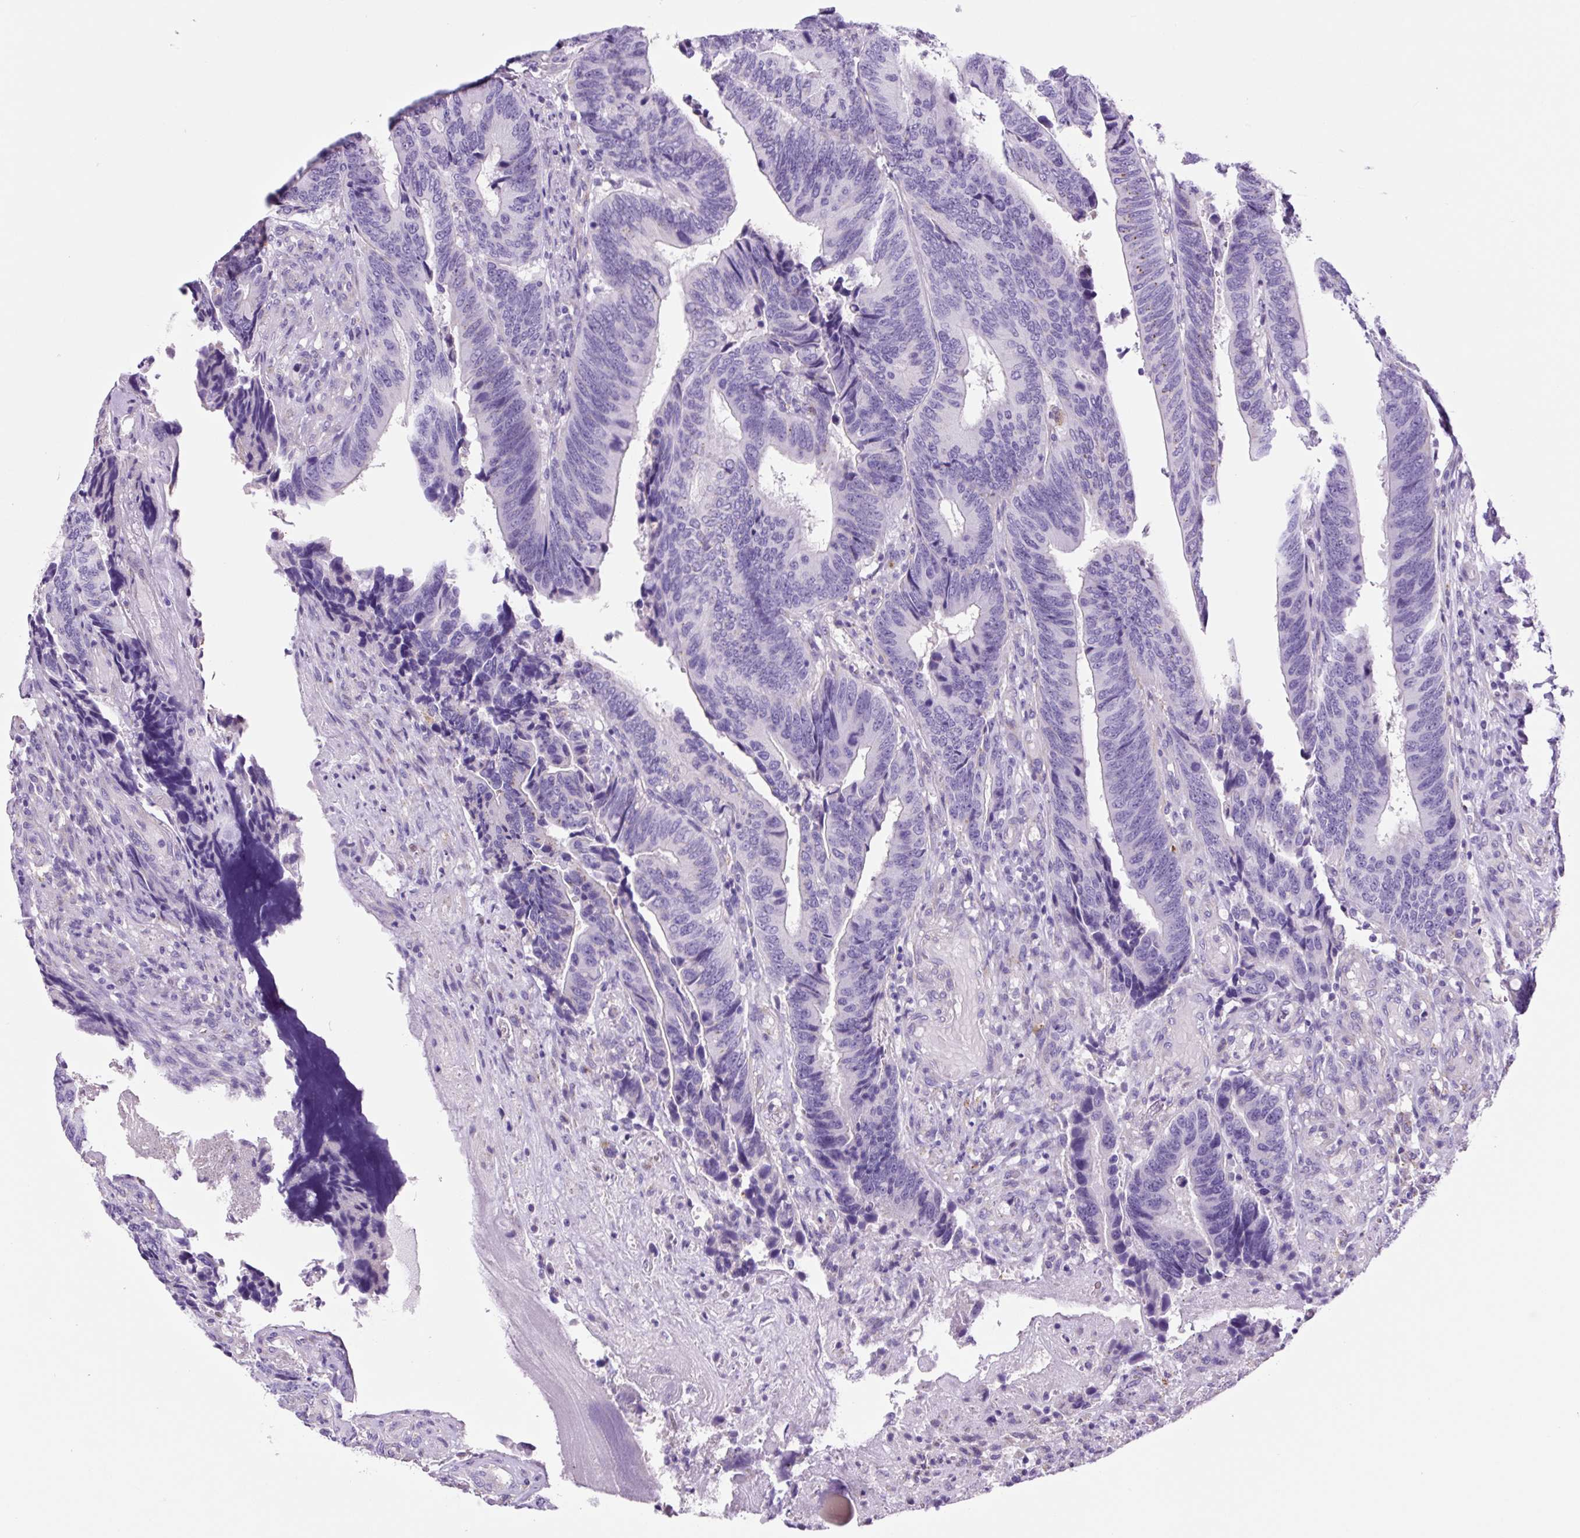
{"staining": {"intensity": "negative", "quantity": "none", "location": "none"}, "tissue": "colorectal cancer", "cell_type": "Tumor cells", "image_type": "cancer", "snomed": [{"axis": "morphology", "description": "Adenocarcinoma, NOS"}, {"axis": "topography", "description": "Colon"}], "caption": "DAB (3,3'-diaminobenzidine) immunohistochemical staining of adenocarcinoma (colorectal) shows no significant staining in tumor cells.", "gene": "LCN10", "patient": {"sex": "male", "age": 87}}